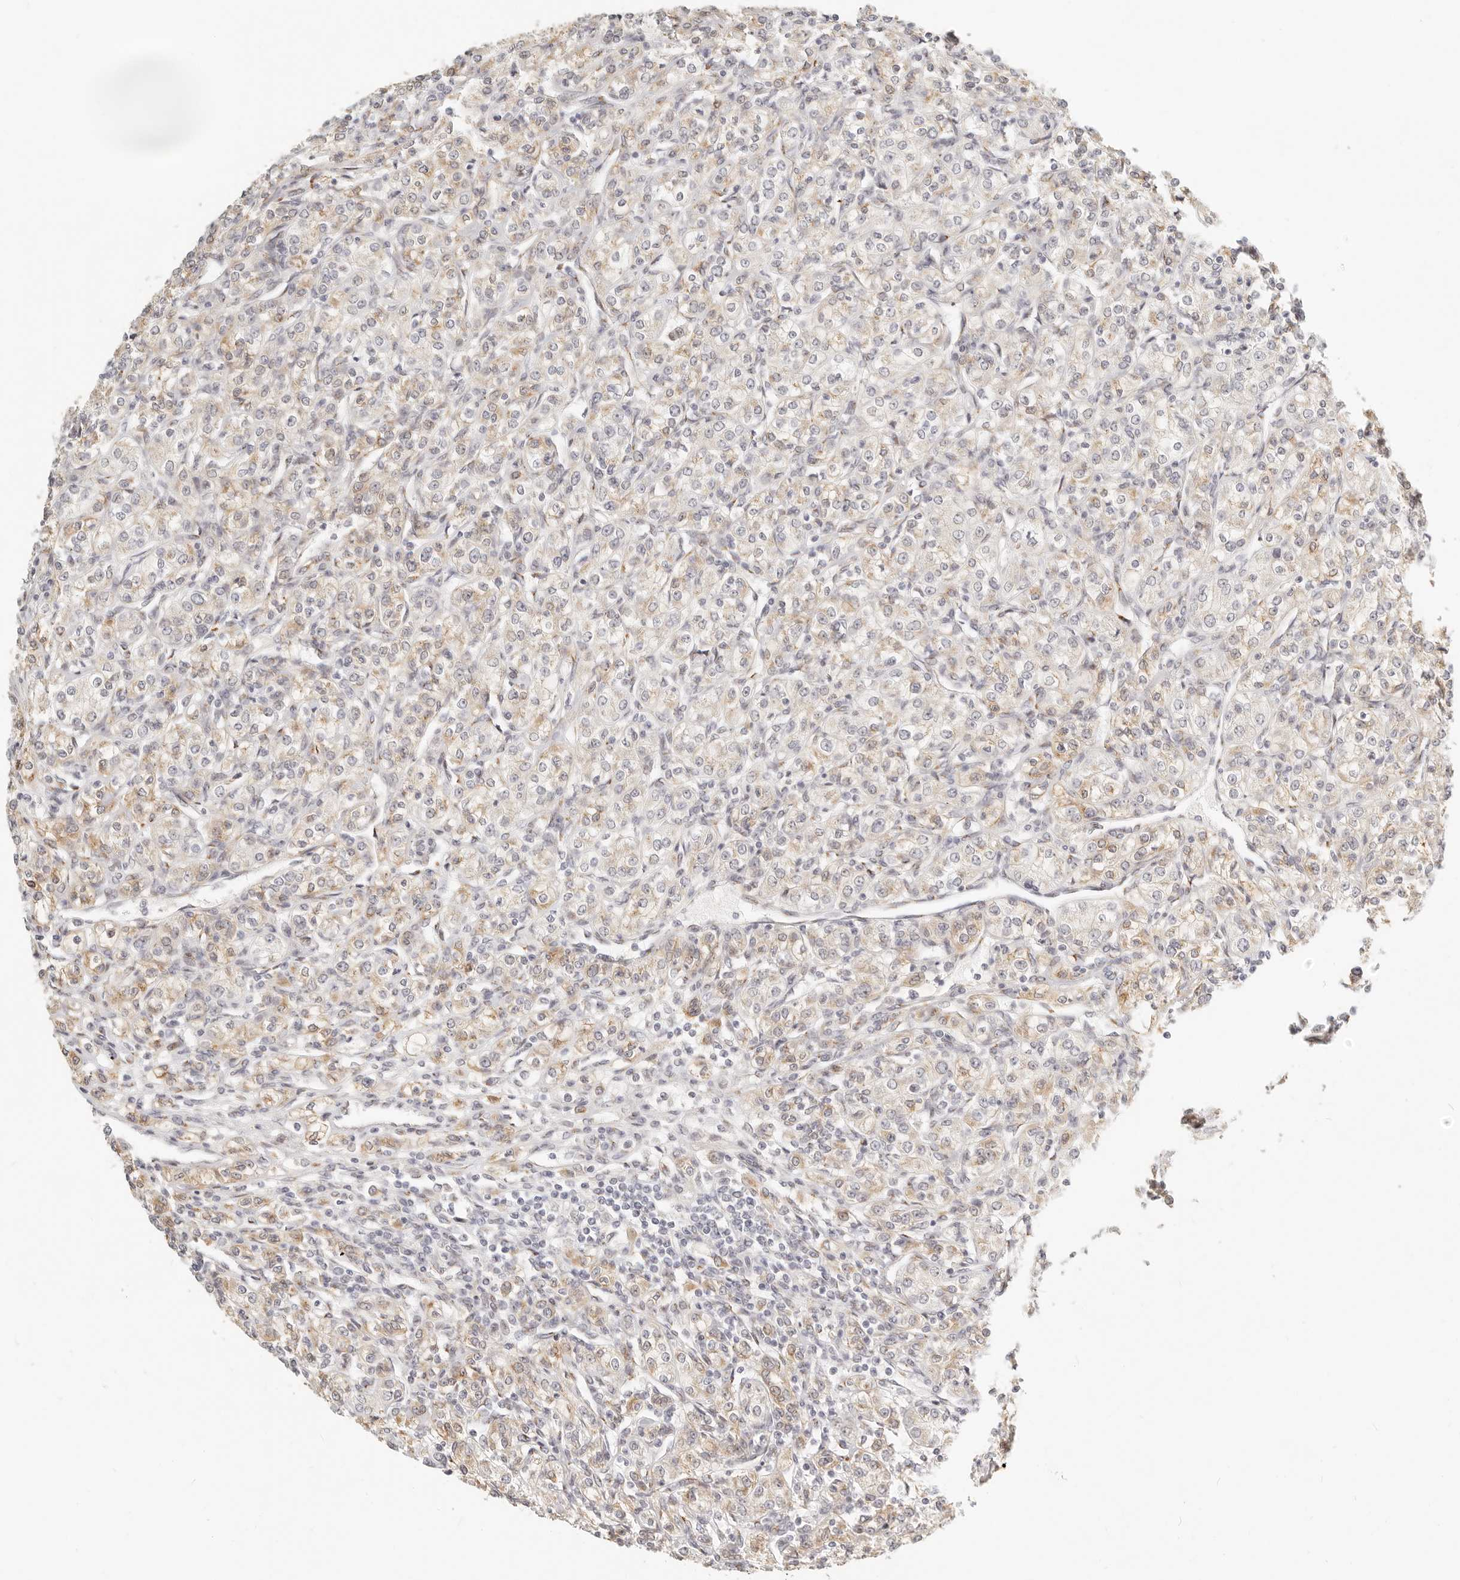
{"staining": {"intensity": "weak", "quantity": ">75%", "location": "cytoplasmic/membranous"}, "tissue": "renal cancer", "cell_type": "Tumor cells", "image_type": "cancer", "snomed": [{"axis": "morphology", "description": "Adenocarcinoma, NOS"}, {"axis": "topography", "description": "Kidney"}], "caption": "The micrograph displays staining of adenocarcinoma (renal), revealing weak cytoplasmic/membranous protein positivity (brown color) within tumor cells. The staining was performed using DAB (3,3'-diaminobenzidine) to visualize the protein expression in brown, while the nuclei were stained in blue with hematoxylin (Magnification: 20x).", "gene": "FAM20B", "patient": {"sex": "male", "age": 77}}